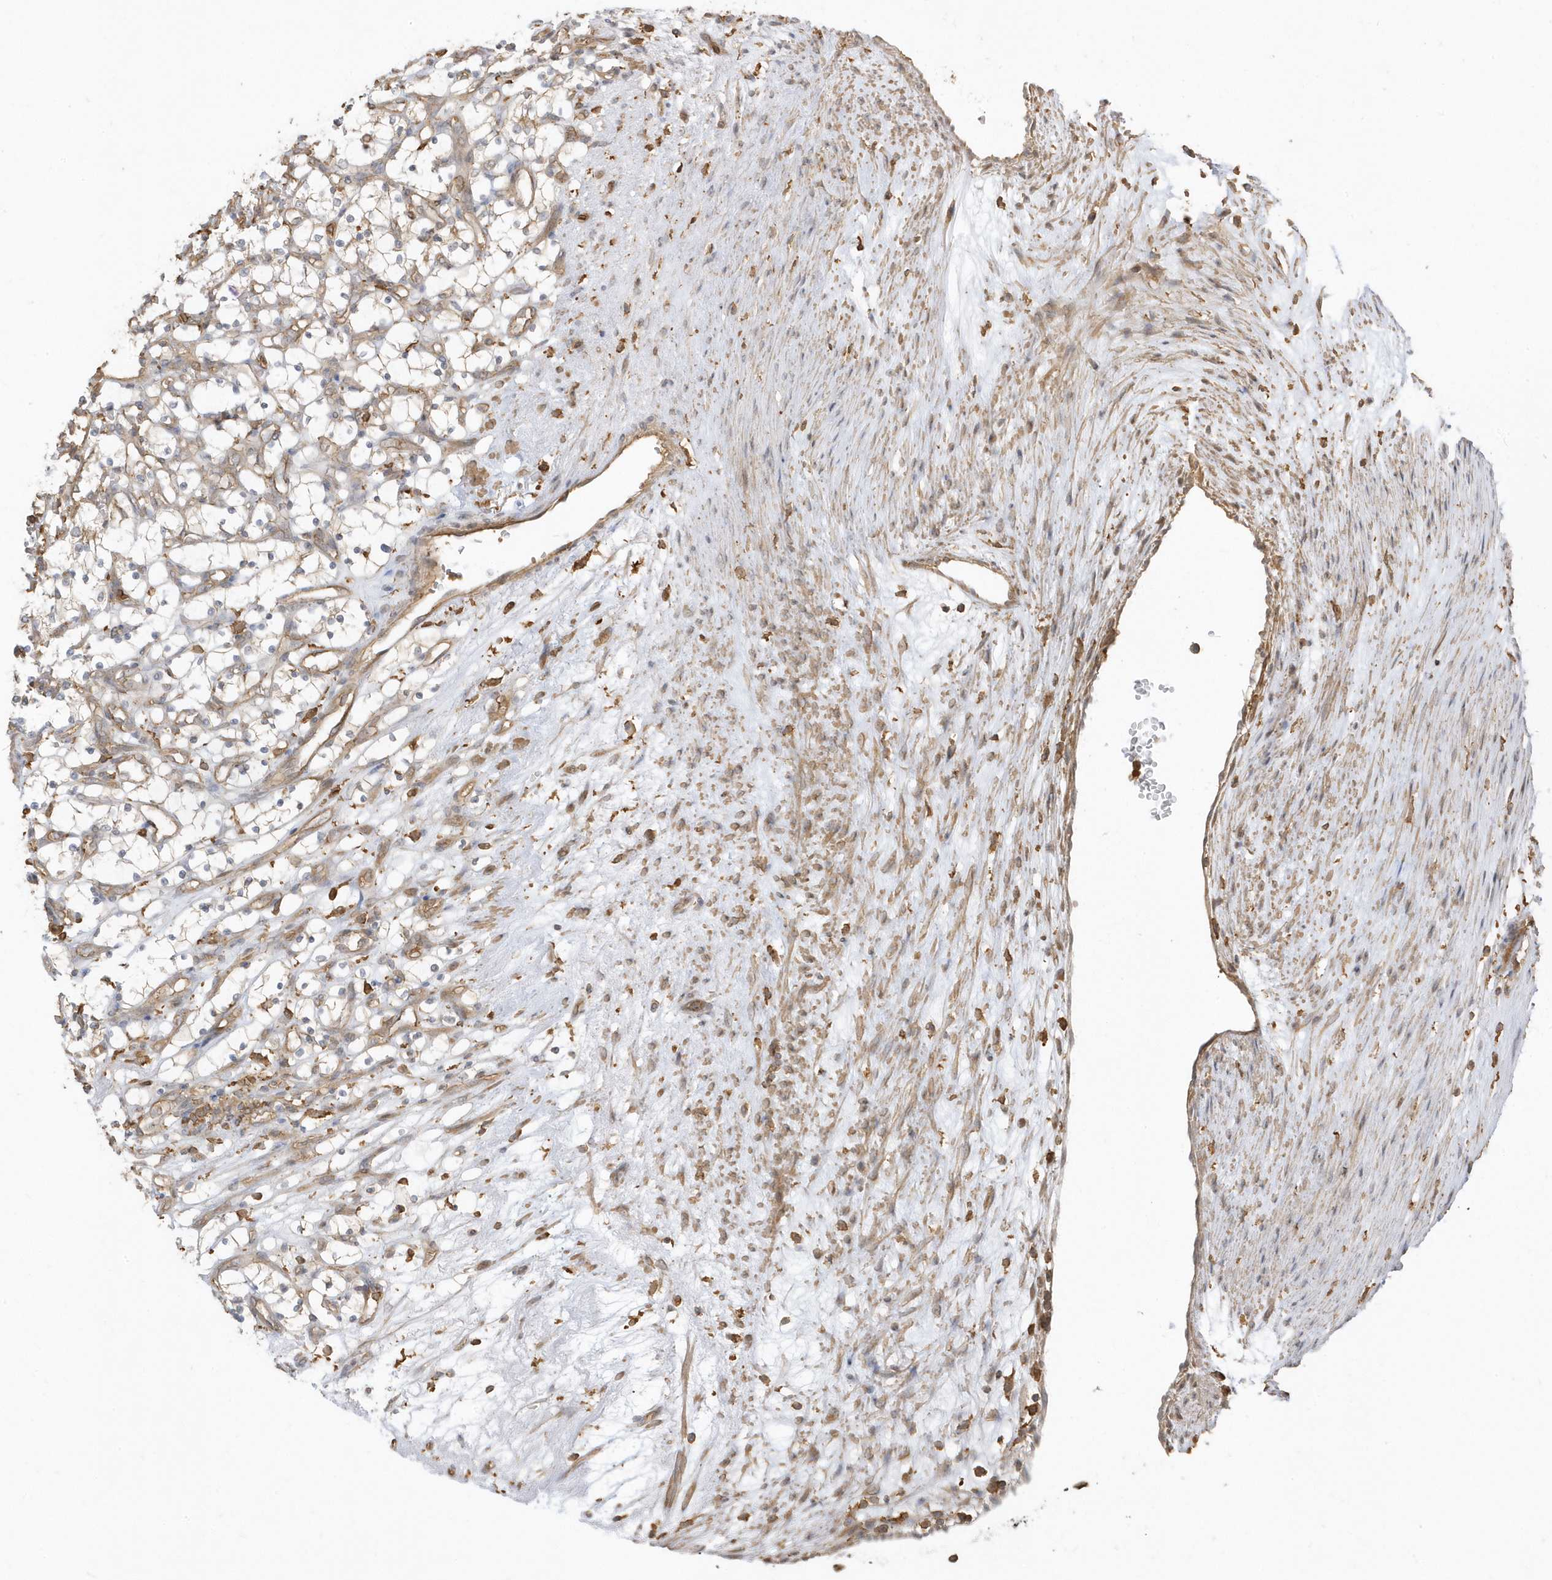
{"staining": {"intensity": "weak", "quantity": "<25%", "location": "cytoplasmic/membranous"}, "tissue": "renal cancer", "cell_type": "Tumor cells", "image_type": "cancer", "snomed": [{"axis": "morphology", "description": "Adenocarcinoma, NOS"}, {"axis": "topography", "description": "Kidney"}], "caption": "The micrograph demonstrates no staining of tumor cells in renal cancer.", "gene": "ZBTB8A", "patient": {"sex": "female", "age": 69}}